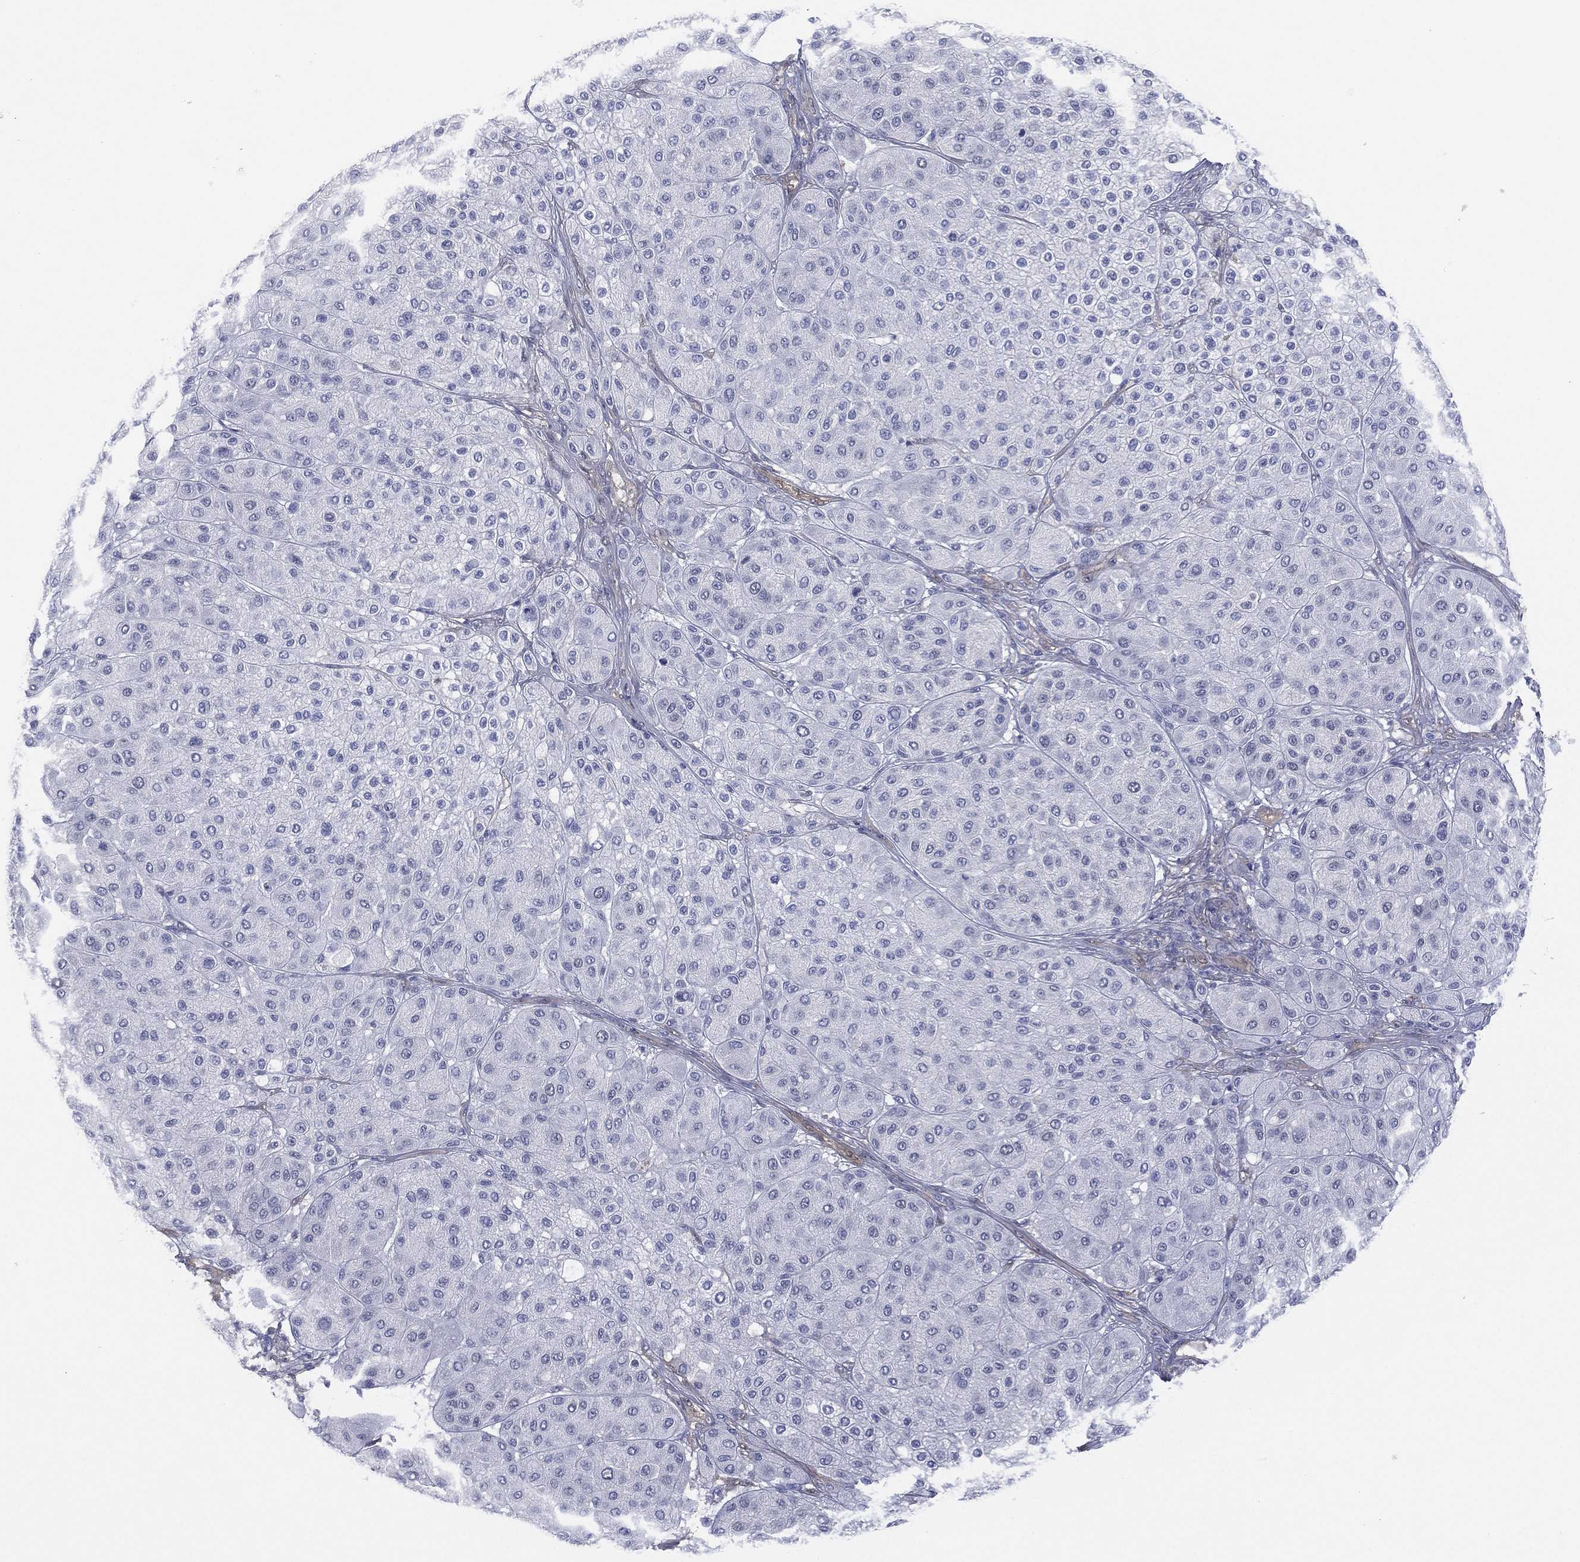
{"staining": {"intensity": "negative", "quantity": "none", "location": "none"}, "tissue": "melanoma", "cell_type": "Tumor cells", "image_type": "cancer", "snomed": [{"axis": "morphology", "description": "Malignant melanoma, Metastatic site"}, {"axis": "topography", "description": "Smooth muscle"}], "caption": "Malignant melanoma (metastatic site) was stained to show a protein in brown. There is no significant staining in tumor cells. (DAB immunohistochemistry, high magnification).", "gene": "DDAH1", "patient": {"sex": "male", "age": 41}}